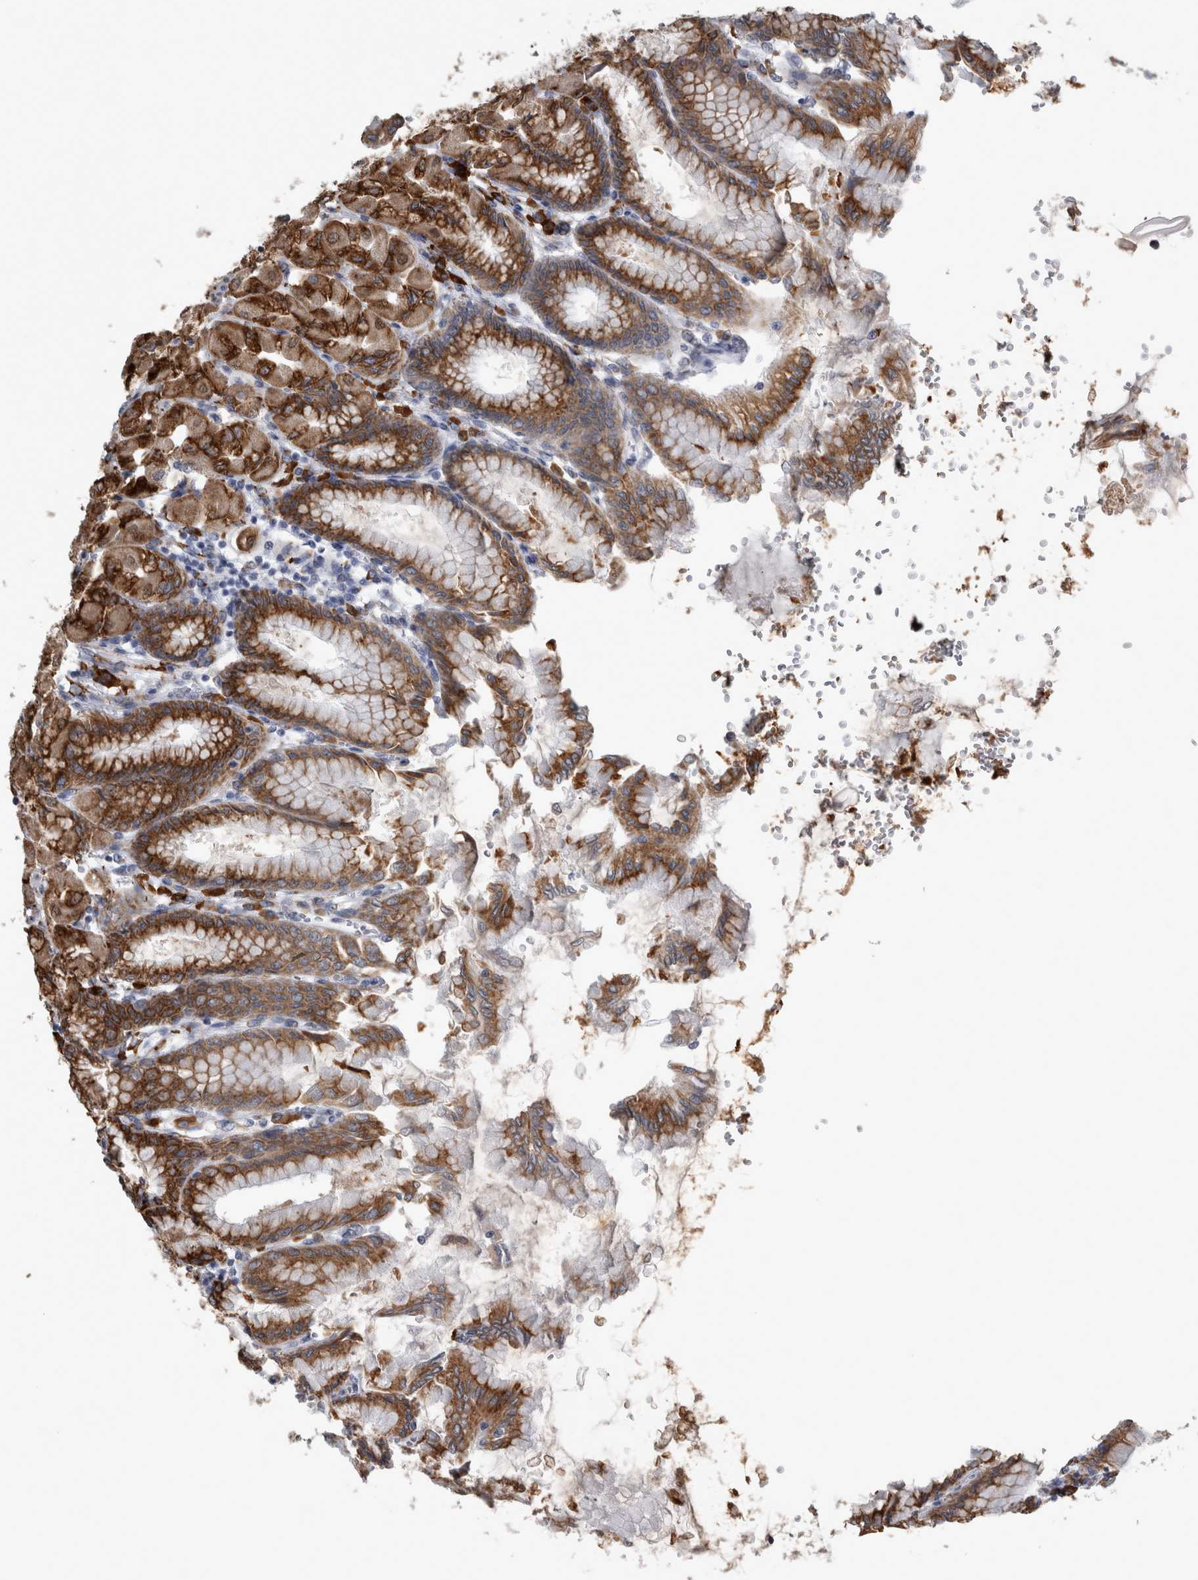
{"staining": {"intensity": "strong", "quantity": ">75%", "location": "cytoplasmic/membranous"}, "tissue": "stomach", "cell_type": "Glandular cells", "image_type": "normal", "snomed": [{"axis": "morphology", "description": "Normal tissue, NOS"}, {"axis": "topography", "description": "Stomach, upper"}], "caption": "Stomach stained for a protein (brown) exhibits strong cytoplasmic/membranous positive staining in about >75% of glandular cells.", "gene": "FHIP2B", "patient": {"sex": "female", "age": 56}}